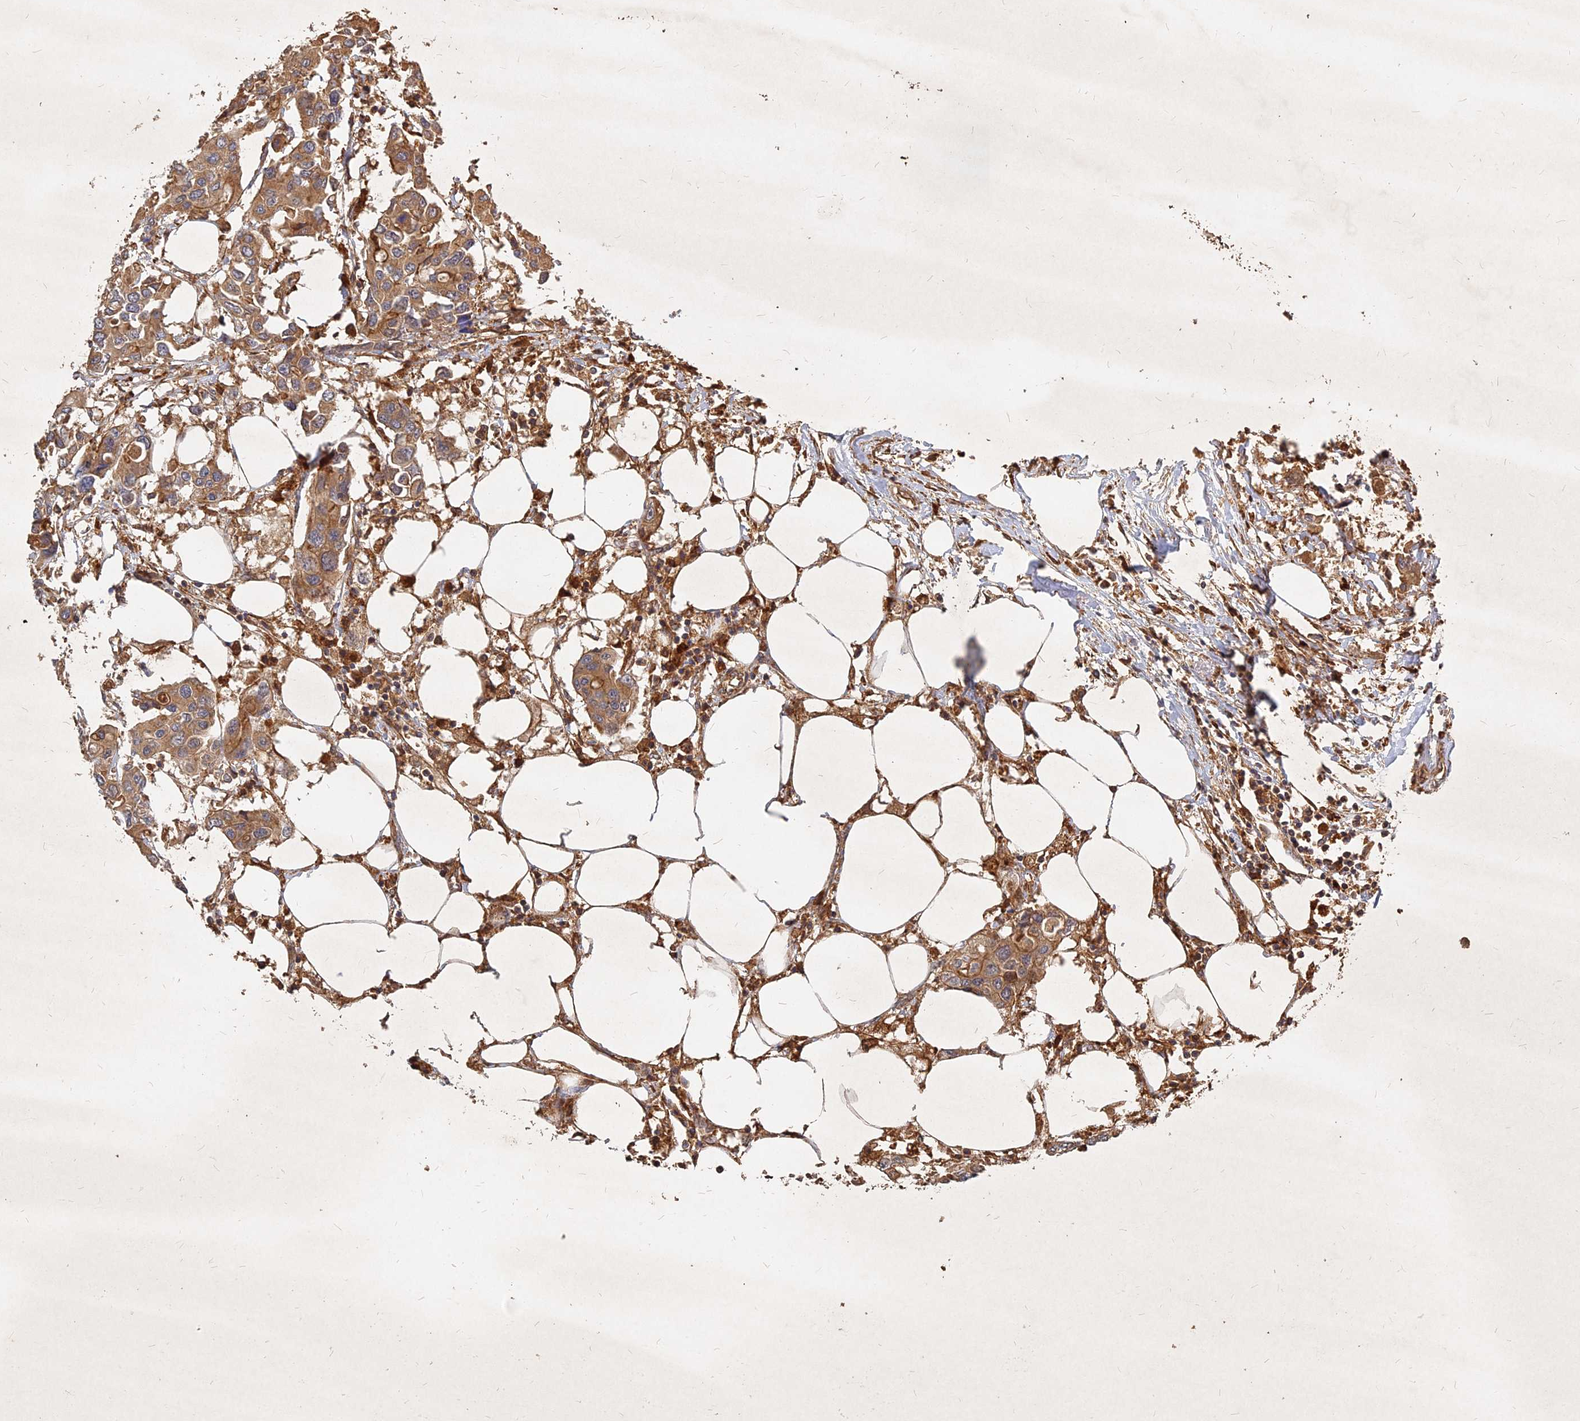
{"staining": {"intensity": "moderate", "quantity": ">75%", "location": "cytoplasmic/membranous"}, "tissue": "colorectal cancer", "cell_type": "Tumor cells", "image_type": "cancer", "snomed": [{"axis": "morphology", "description": "Adenocarcinoma, NOS"}, {"axis": "topography", "description": "Colon"}], "caption": "Immunohistochemical staining of colorectal cancer exhibits medium levels of moderate cytoplasmic/membranous protein staining in approximately >75% of tumor cells.", "gene": "UBE2W", "patient": {"sex": "male", "age": 77}}